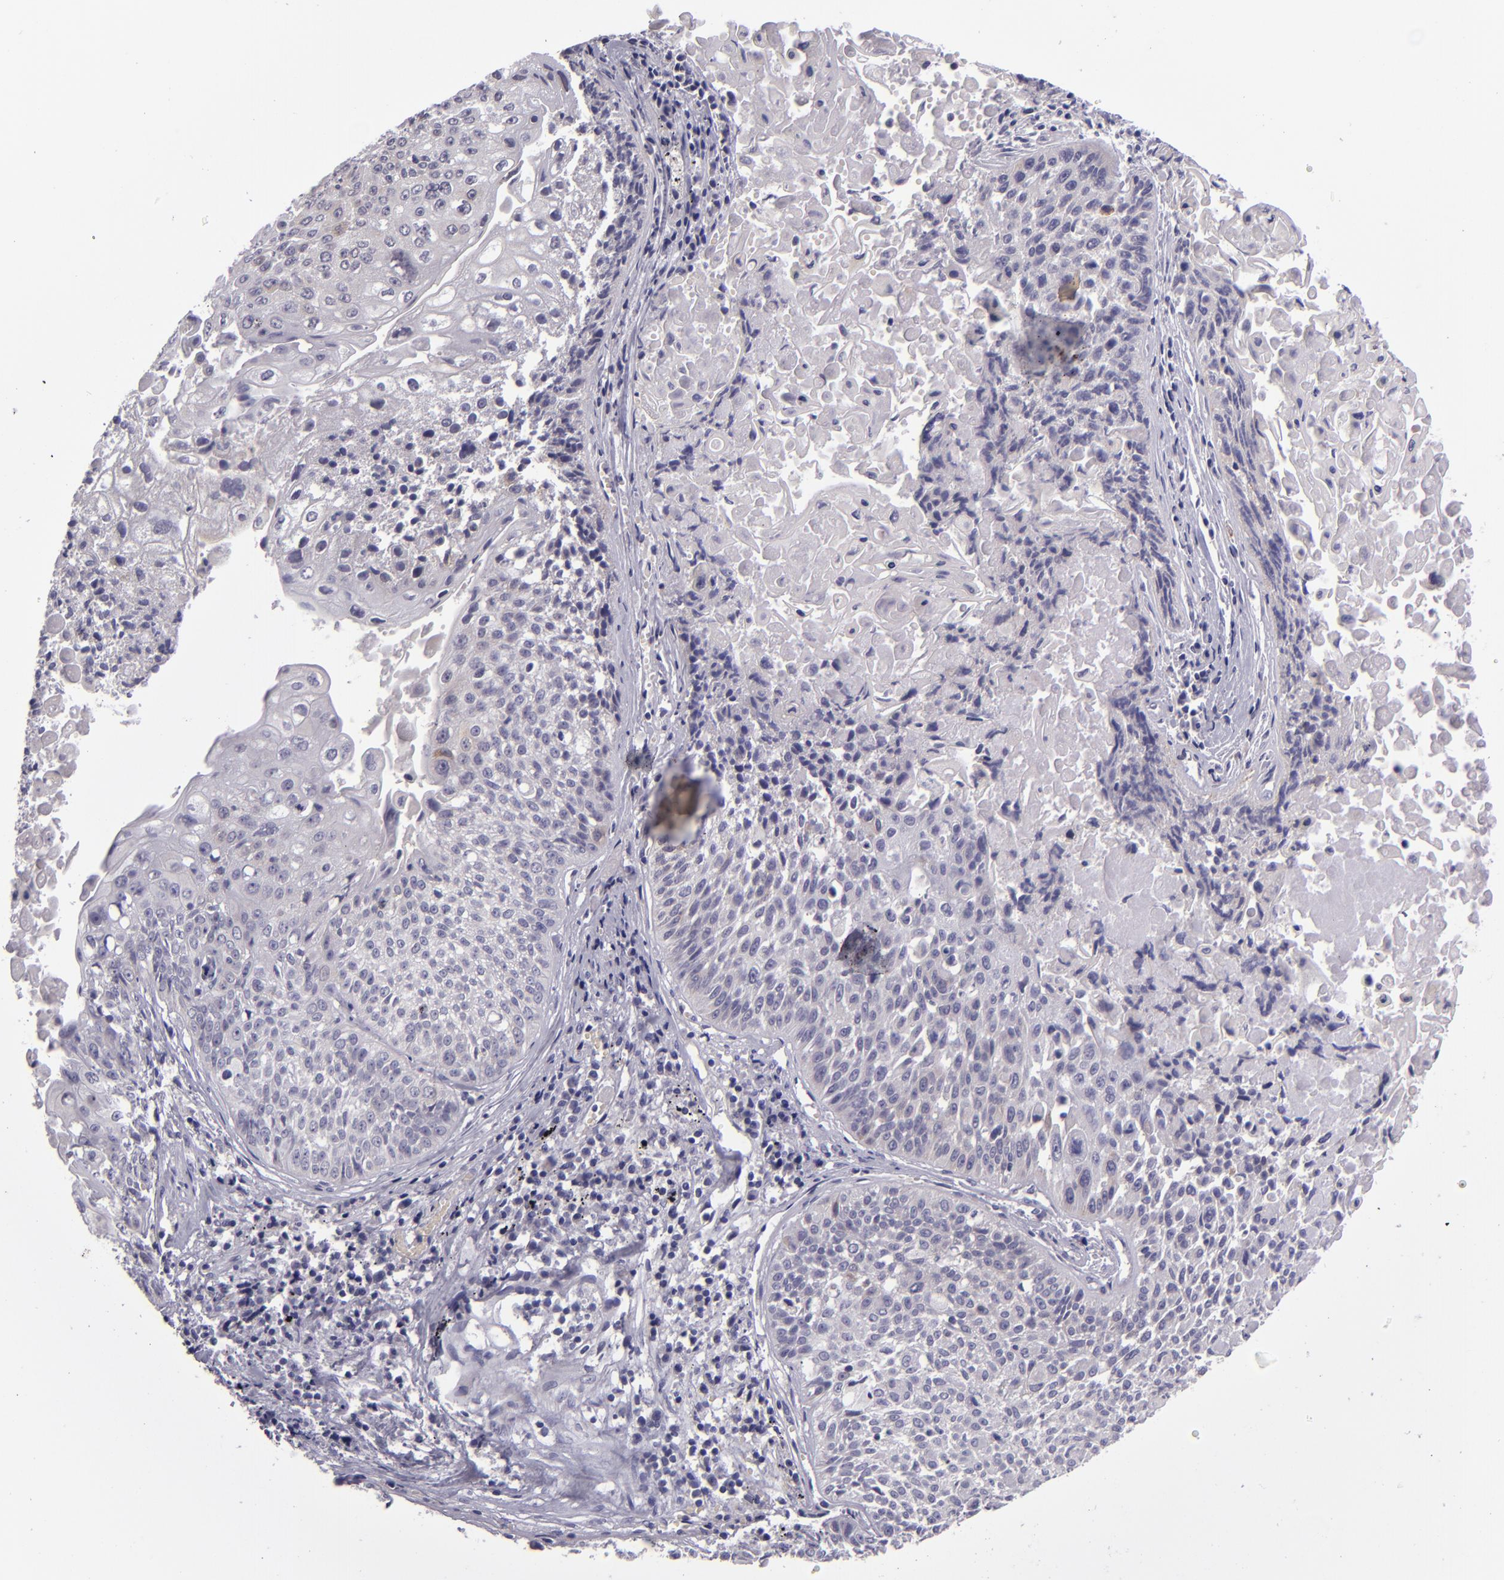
{"staining": {"intensity": "negative", "quantity": "none", "location": "none"}, "tissue": "lung cancer", "cell_type": "Tumor cells", "image_type": "cancer", "snomed": [{"axis": "morphology", "description": "Adenocarcinoma, NOS"}, {"axis": "topography", "description": "Lung"}], "caption": "Tumor cells show no significant positivity in adenocarcinoma (lung). (DAB (3,3'-diaminobenzidine) immunohistochemistry (IHC), high magnification).", "gene": "SNCB", "patient": {"sex": "male", "age": 60}}